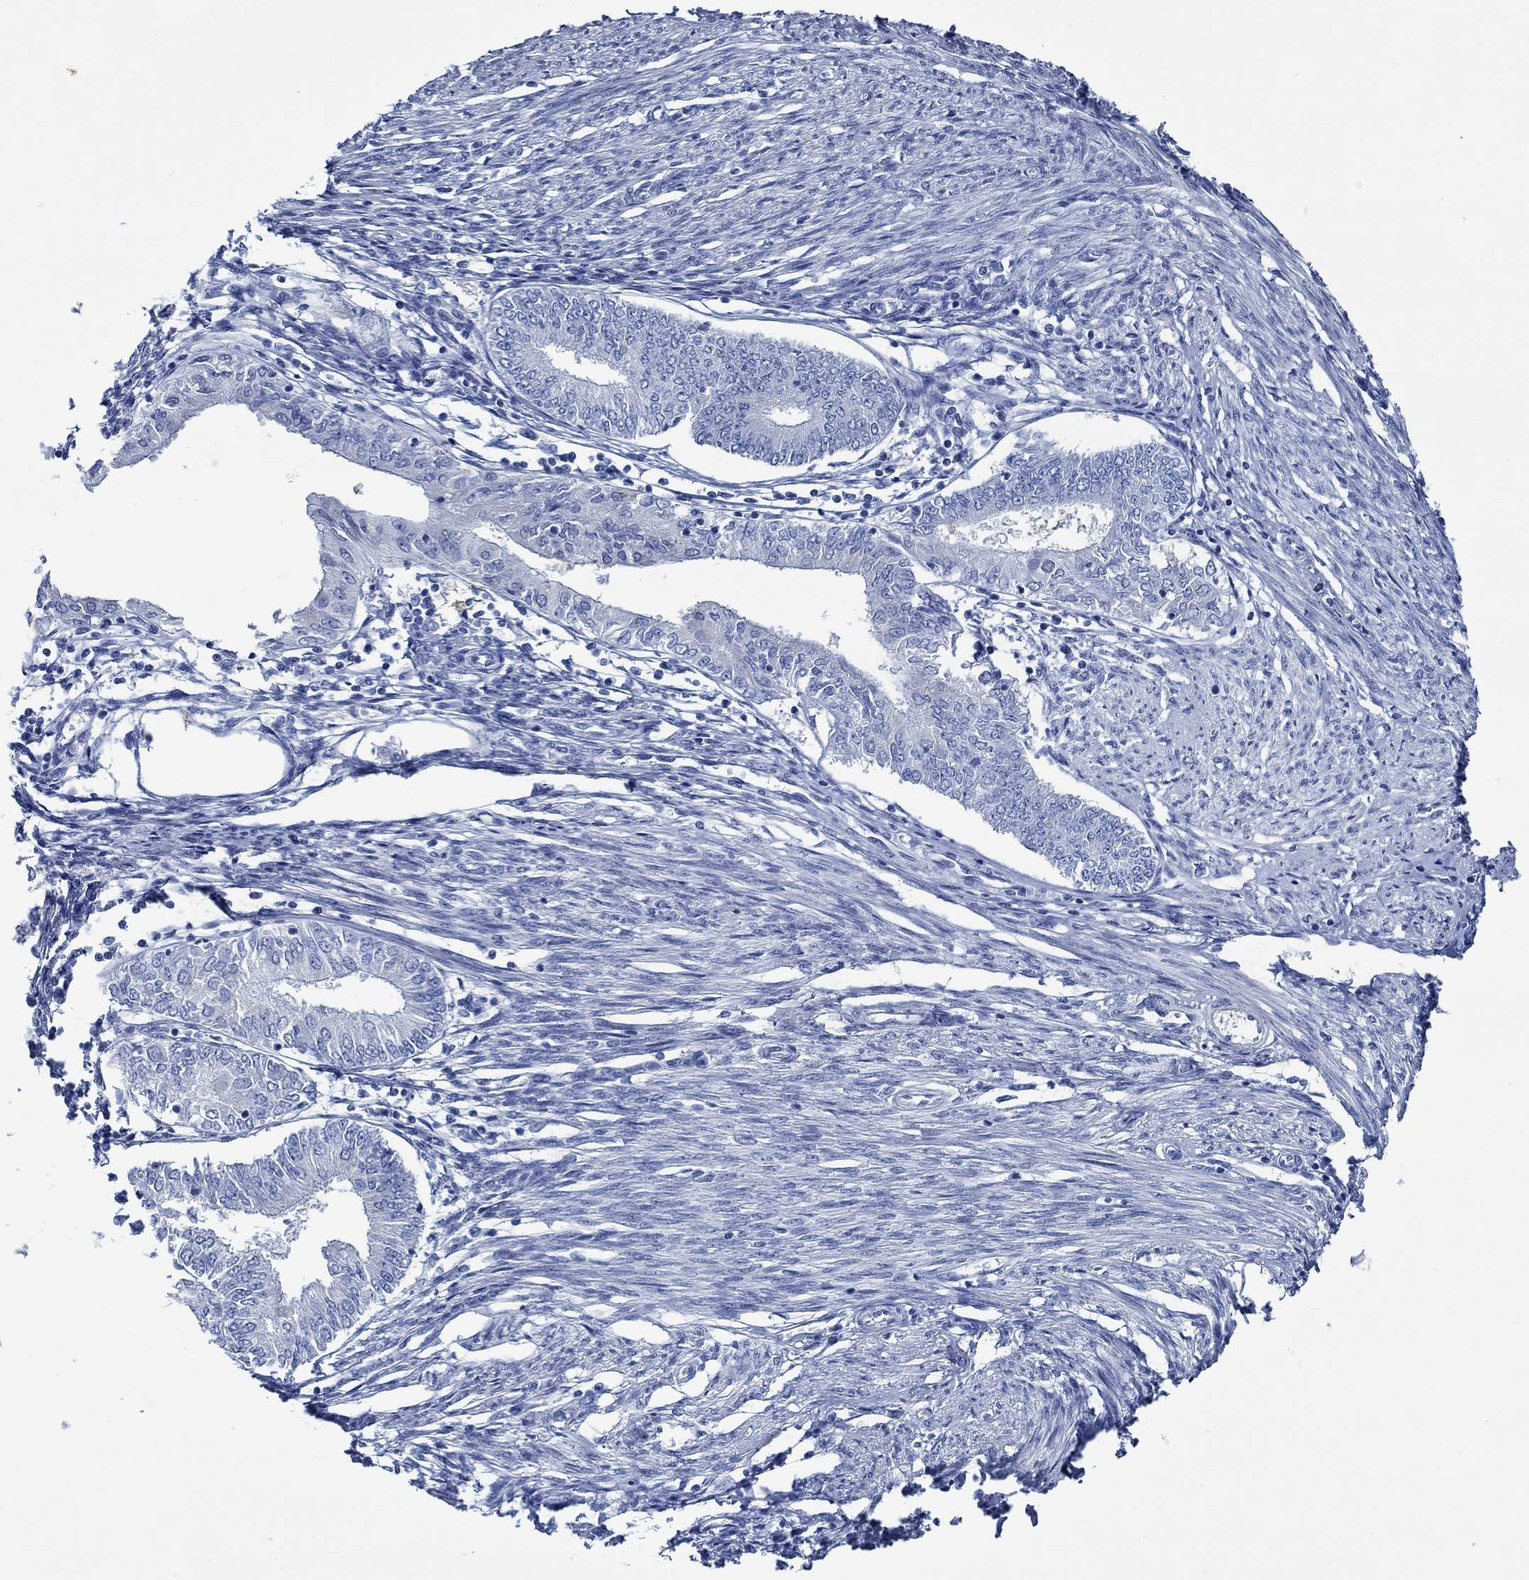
{"staining": {"intensity": "negative", "quantity": "none", "location": "none"}, "tissue": "endometrial cancer", "cell_type": "Tumor cells", "image_type": "cancer", "snomed": [{"axis": "morphology", "description": "Adenocarcinoma, NOS"}, {"axis": "topography", "description": "Endometrium"}], "caption": "Immunohistochemistry (IHC) photomicrograph of neoplastic tissue: adenocarcinoma (endometrial) stained with DAB shows no significant protein expression in tumor cells.", "gene": "SVEP1", "patient": {"sex": "female", "age": 68}}